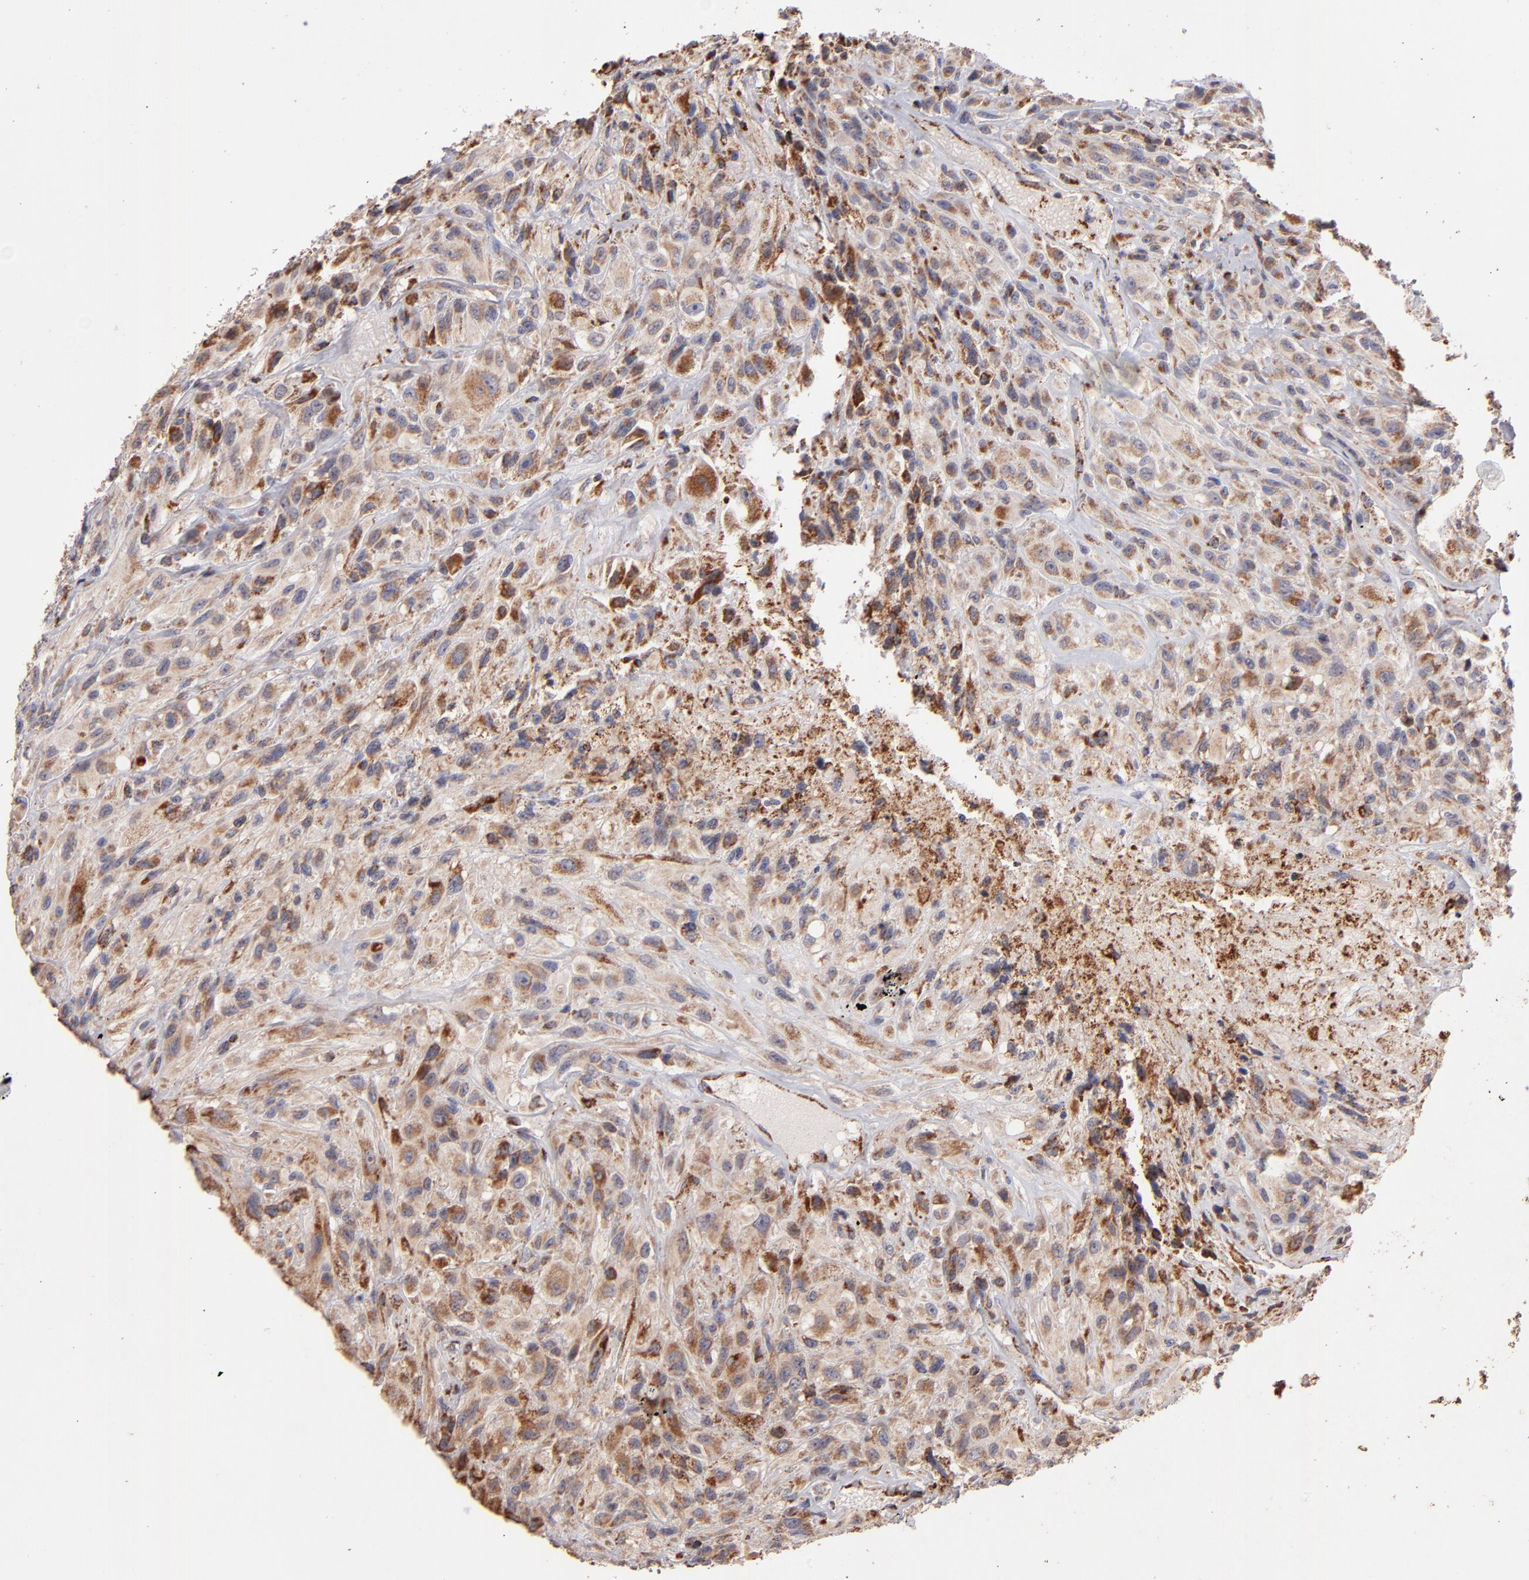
{"staining": {"intensity": "weak", "quantity": ">75%", "location": "cytoplasmic/membranous"}, "tissue": "glioma", "cell_type": "Tumor cells", "image_type": "cancer", "snomed": [{"axis": "morphology", "description": "Glioma, malignant, High grade"}, {"axis": "topography", "description": "Brain"}], "caption": "A high-resolution histopathology image shows immunohistochemistry staining of malignant glioma (high-grade), which shows weak cytoplasmic/membranous expression in about >75% of tumor cells.", "gene": "DLST", "patient": {"sex": "male", "age": 48}}